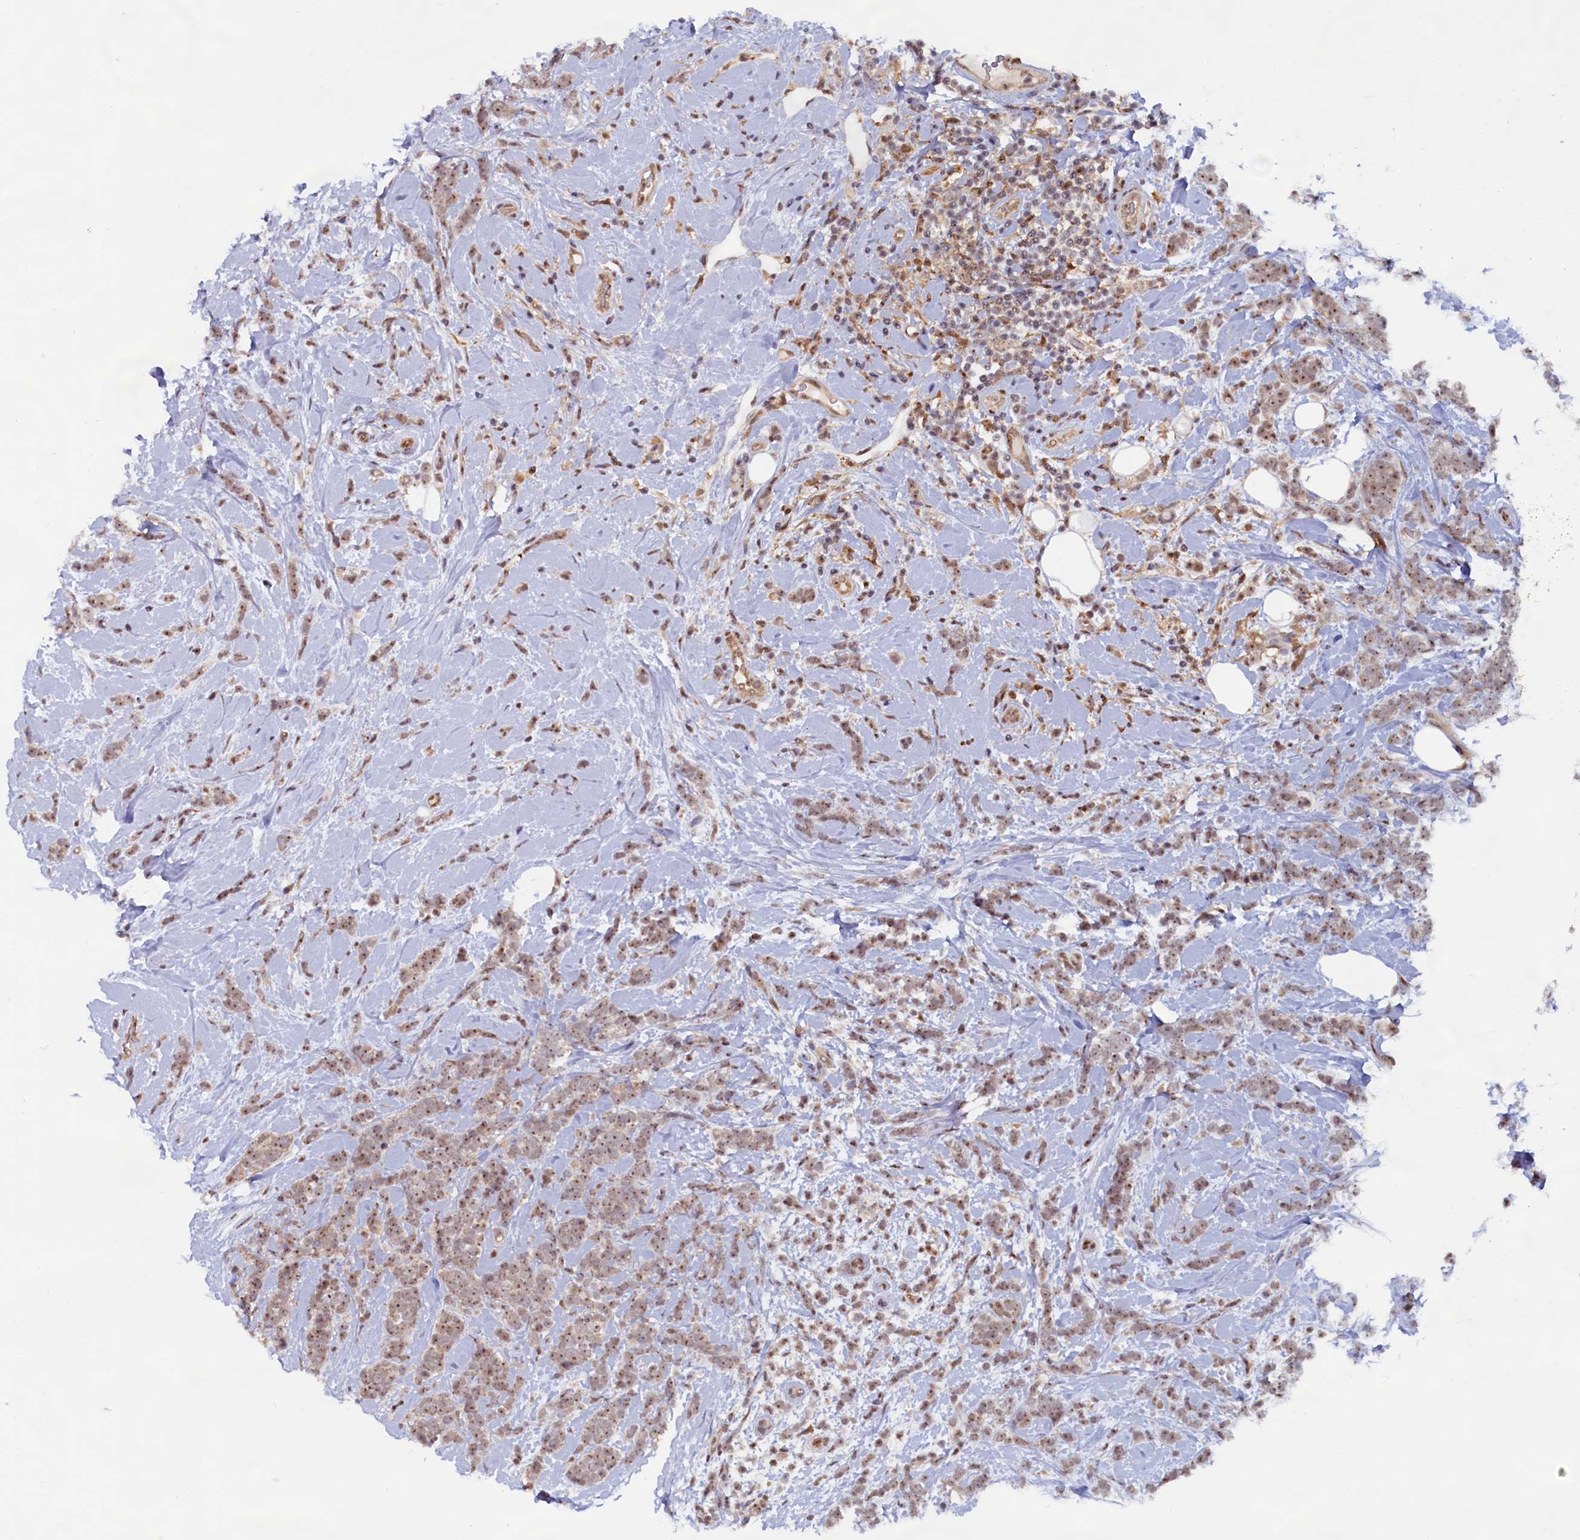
{"staining": {"intensity": "moderate", "quantity": ">75%", "location": "nuclear"}, "tissue": "breast cancer", "cell_type": "Tumor cells", "image_type": "cancer", "snomed": [{"axis": "morphology", "description": "Lobular carcinoma"}, {"axis": "topography", "description": "Breast"}], "caption": "Protein staining of breast lobular carcinoma tissue exhibits moderate nuclear positivity in approximately >75% of tumor cells. (IHC, brightfield microscopy, high magnification).", "gene": "C1D", "patient": {"sex": "female", "age": 58}}